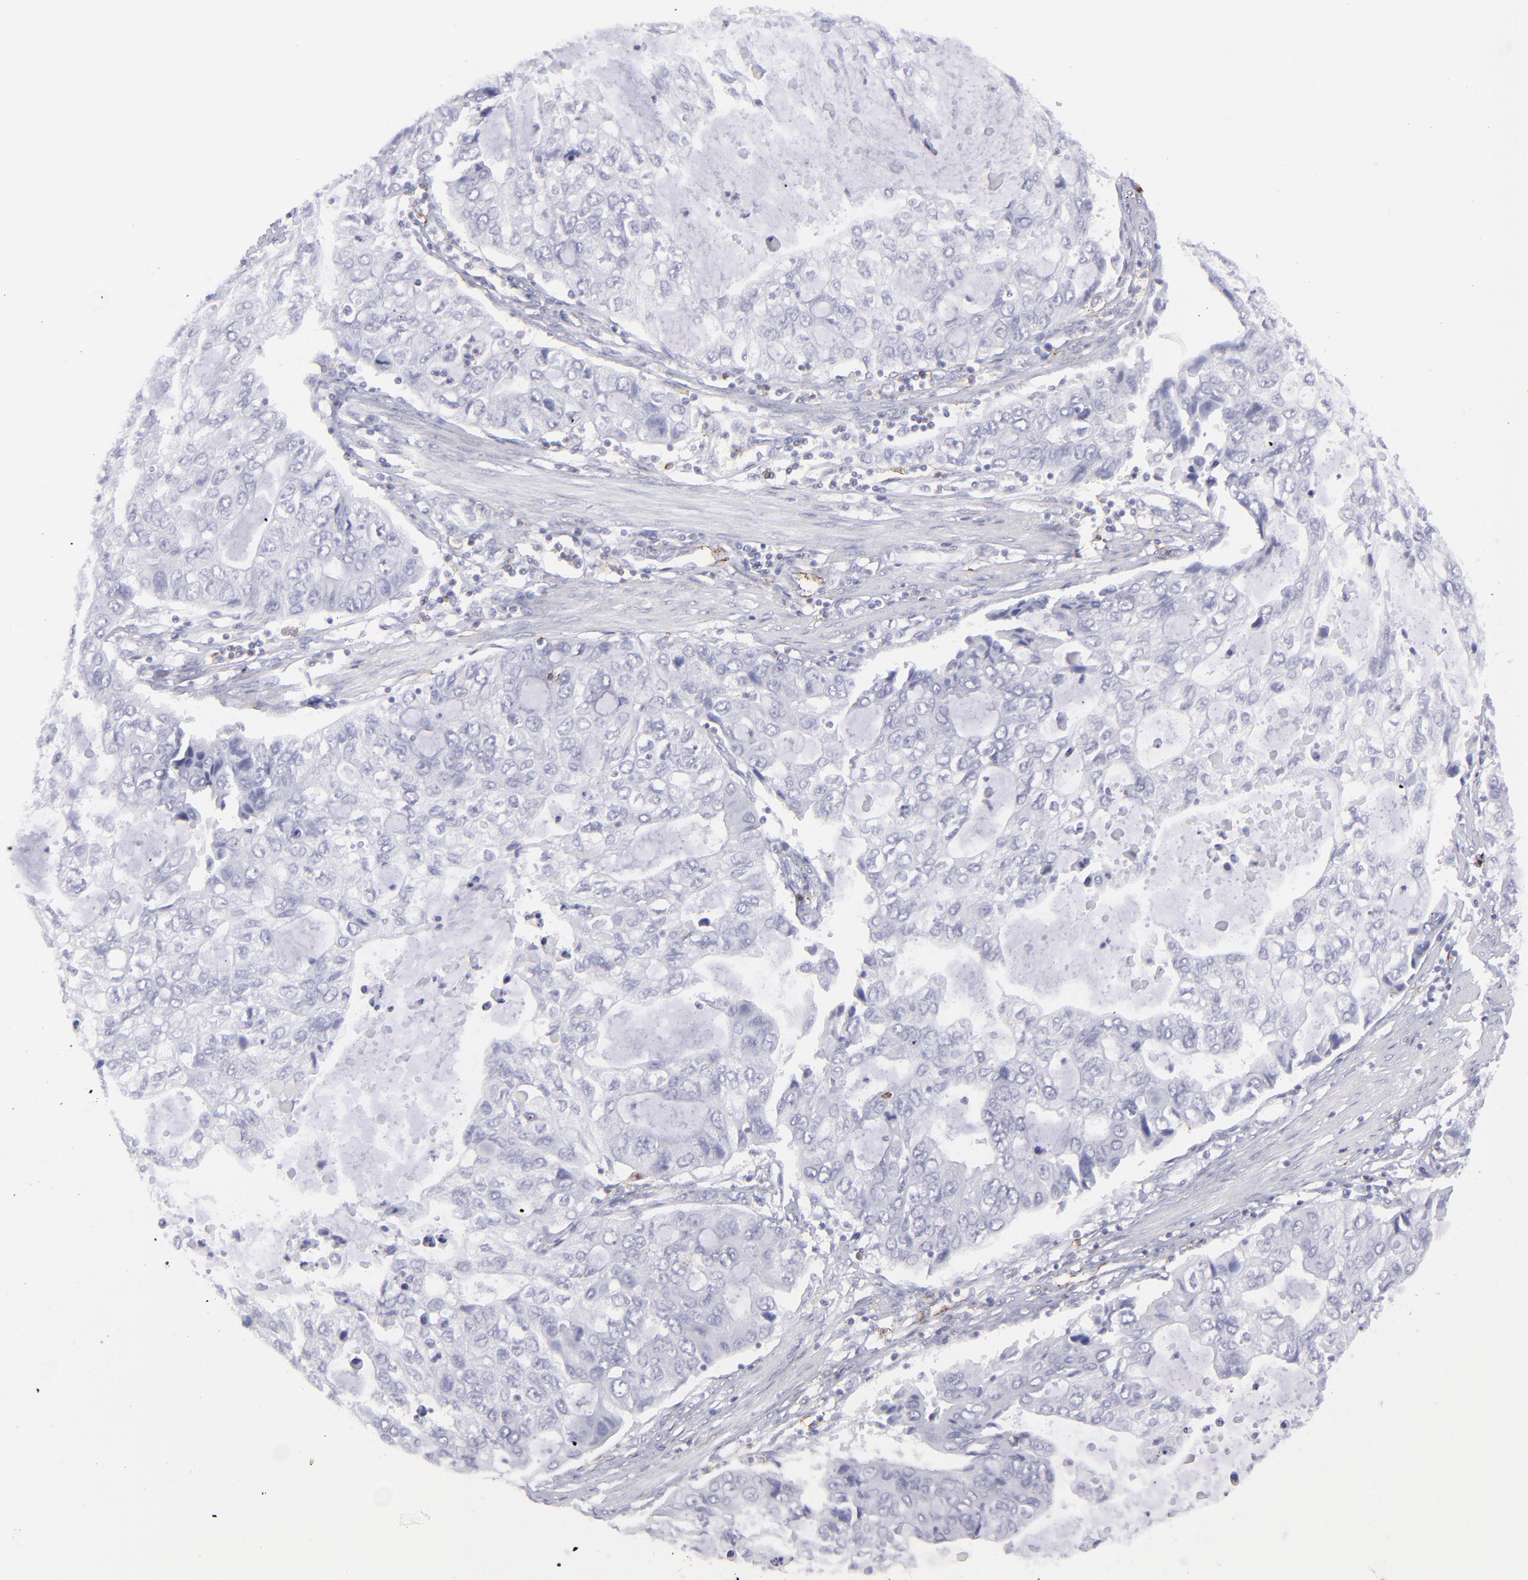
{"staining": {"intensity": "negative", "quantity": "none", "location": "none"}, "tissue": "stomach cancer", "cell_type": "Tumor cells", "image_type": "cancer", "snomed": [{"axis": "morphology", "description": "Adenocarcinoma, NOS"}, {"axis": "topography", "description": "Stomach, upper"}], "caption": "IHC photomicrograph of human stomach cancer (adenocarcinoma) stained for a protein (brown), which shows no expression in tumor cells.", "gene": "SELPLG", "patient": {"sex": "female", "age": 52}}